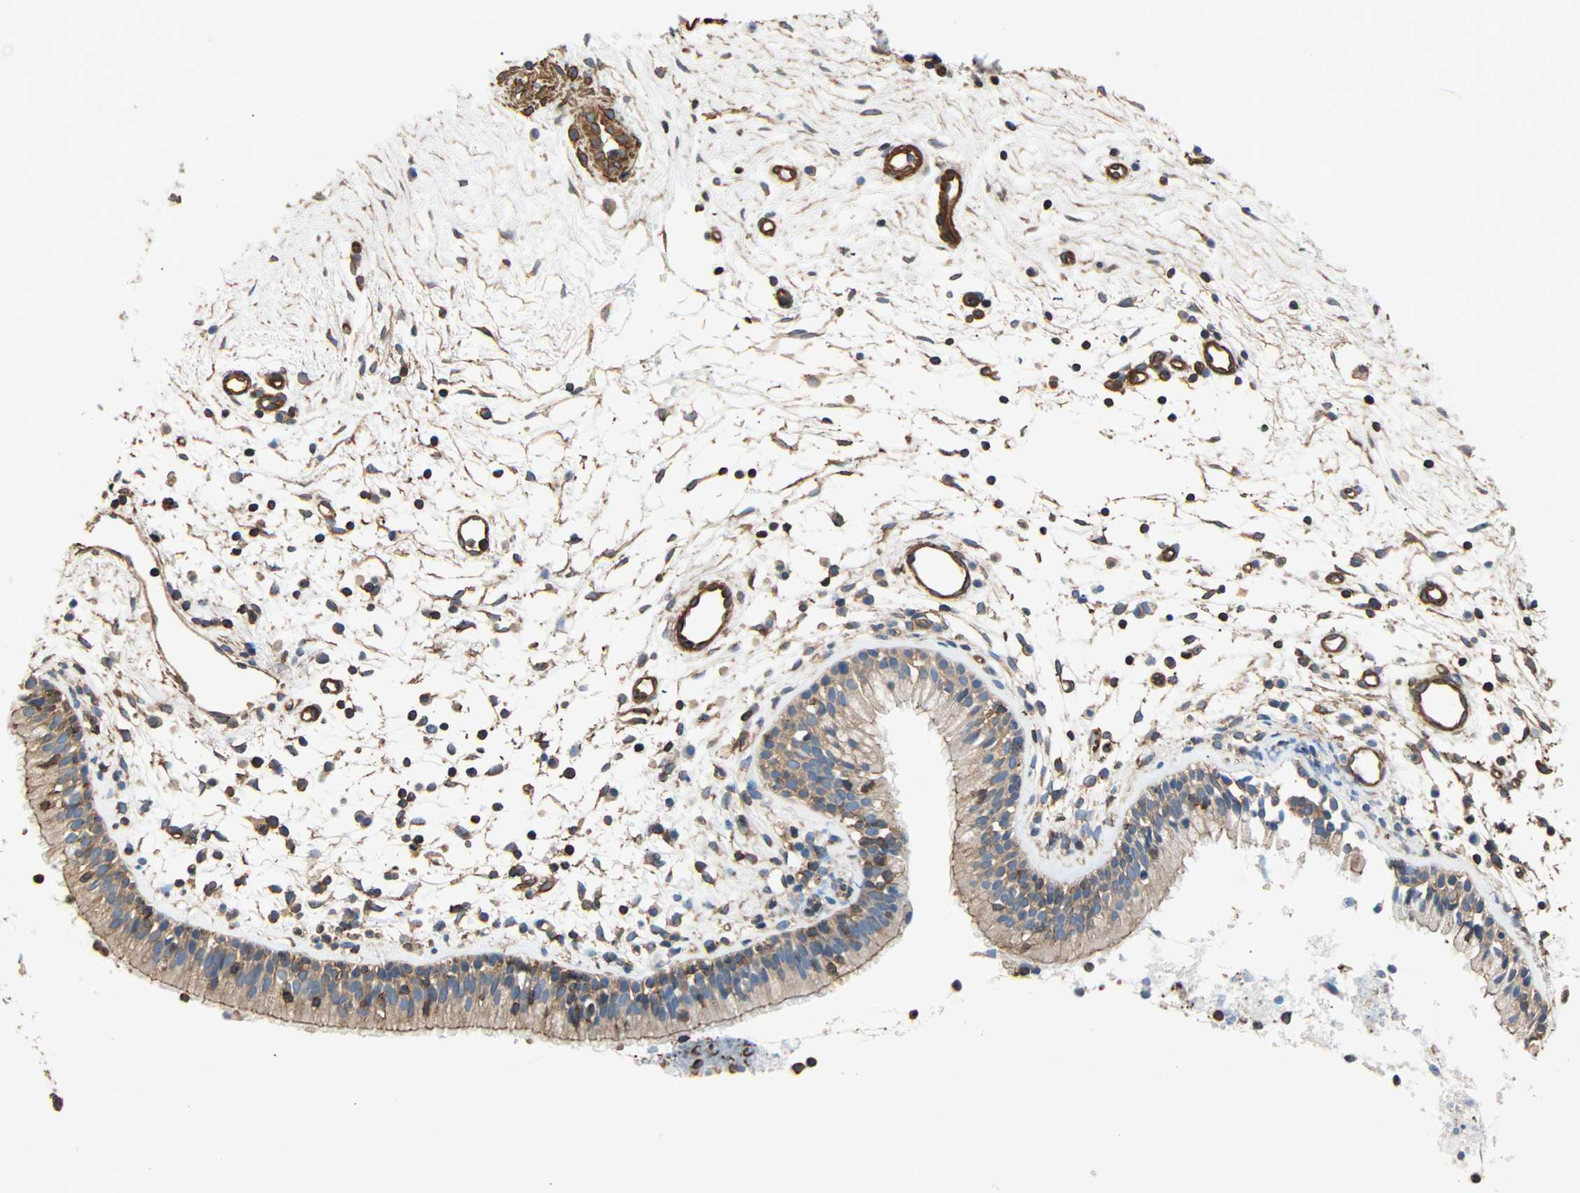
{"staining": {"intensity": "moderate", "quantity": ">75%", "location": "cytoplasmic/membranous"}, "tissue": "nasopharynx", "cell_type": "Respiratory epithelial cells", "image_type": "normal", "snomed": [{"axis": "morphology", "description": "Normal tissue, NOS"}, {"axis": "topography", "description": "Nasopharynx"}], "caption": "Immunohistochemistry (IHC) (DAB (3,3'-diaminobenzidine)) staining of unremarkable human nasopharynx displays moderate cytoplasmic/membranous protein staining in approximately >75% of respiratory epithelial cells.", "gene": "GALNT10", "patient": {"sex": "male", "age": 21}}